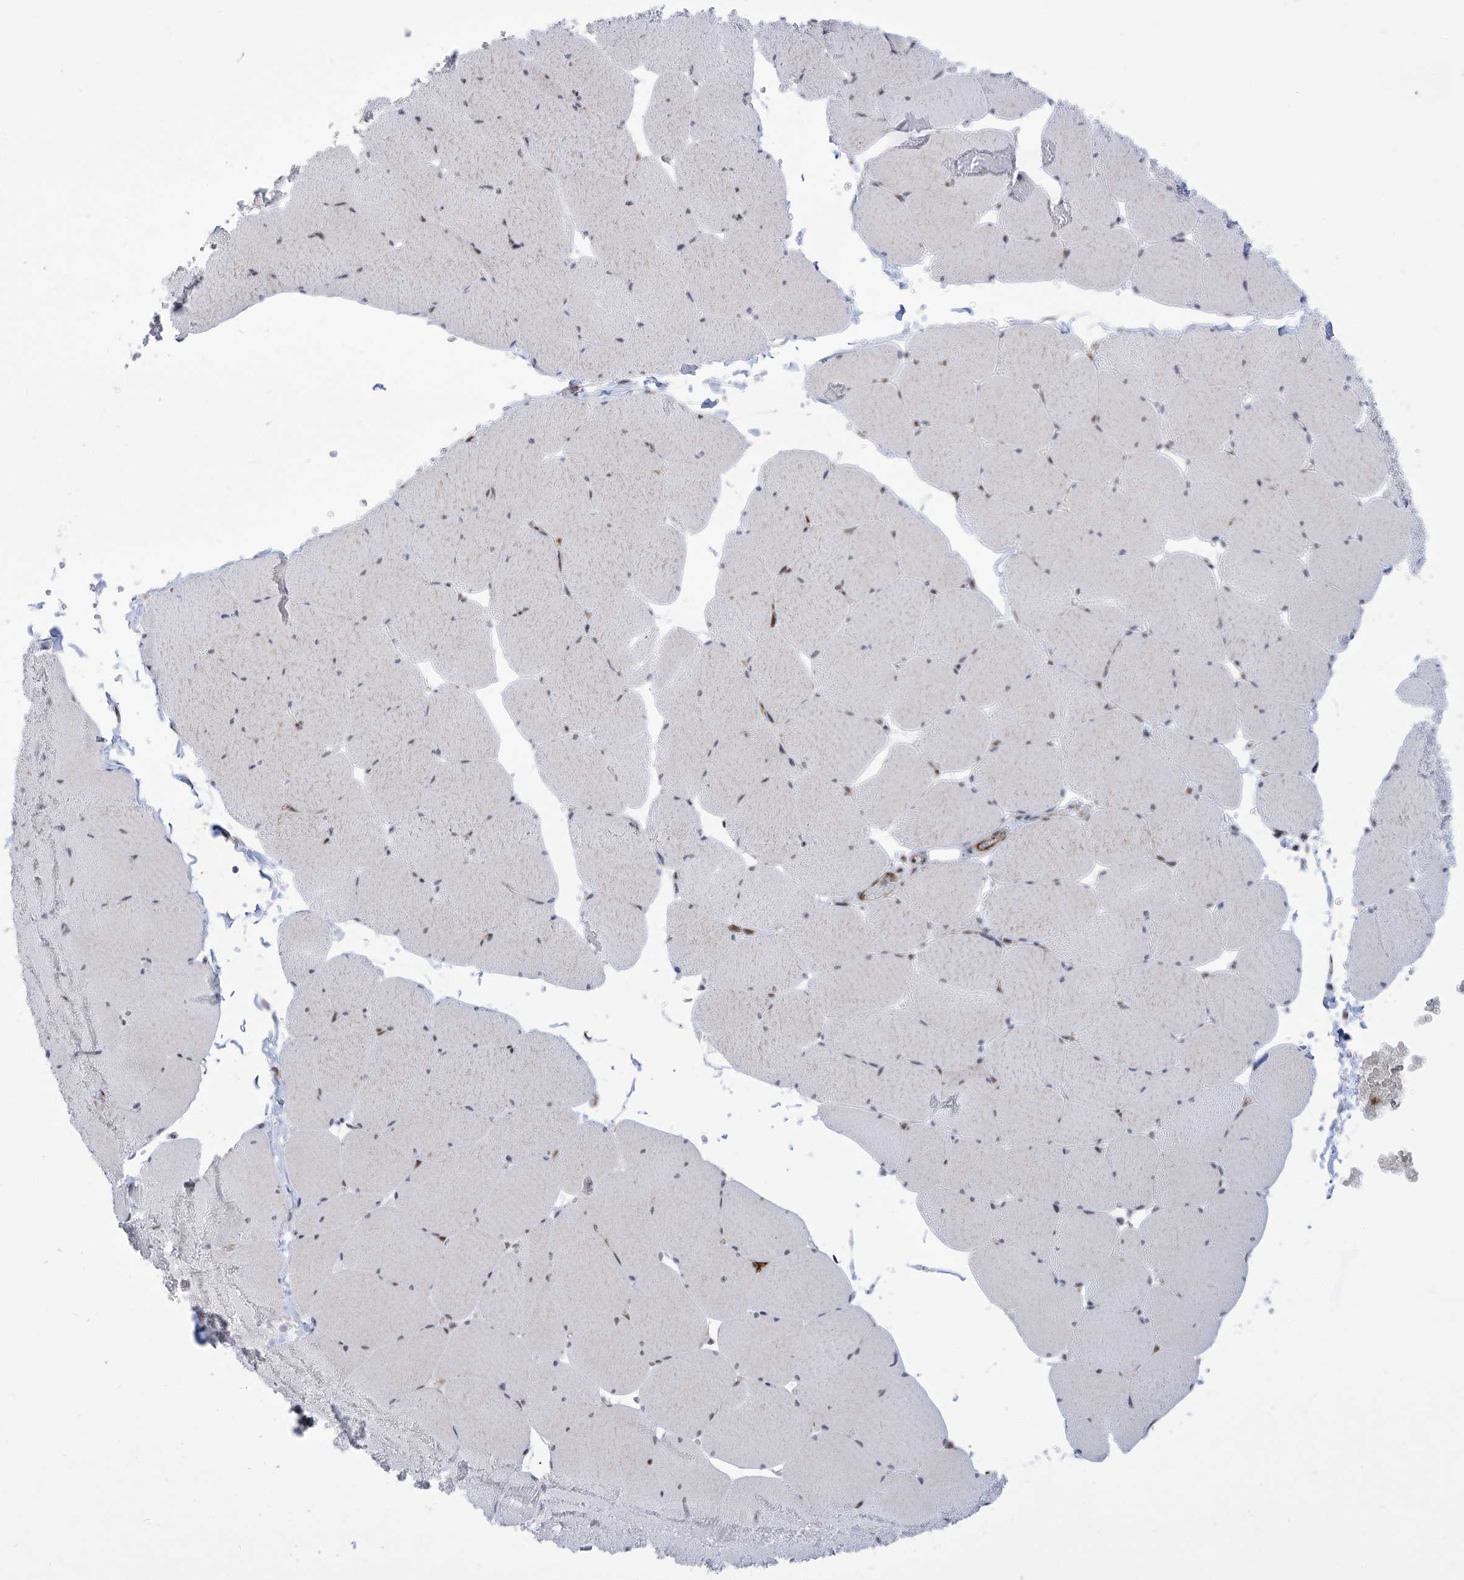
{"staining": {"intensity": "weak", "quantity": "<25%", "location": "nuclear"}, "tissue": "skeletal muscle", "cell_type": "Myocytes", "image_type": "normal", "snomed": [{"axis": "morphology", "description": "Normal tissue, NOS"}, {"axis": "topography", "description": "Skeletal muscle"}, {"axis": "topography", "description": "Head-Neck"}], "caption": "Human skeletal muscle stained for a protein using immunohistochemistry (IHC) reveals no expression in myocytes.", "gene": "CEP290", "patient": {"sex": "male", "age": 66}}